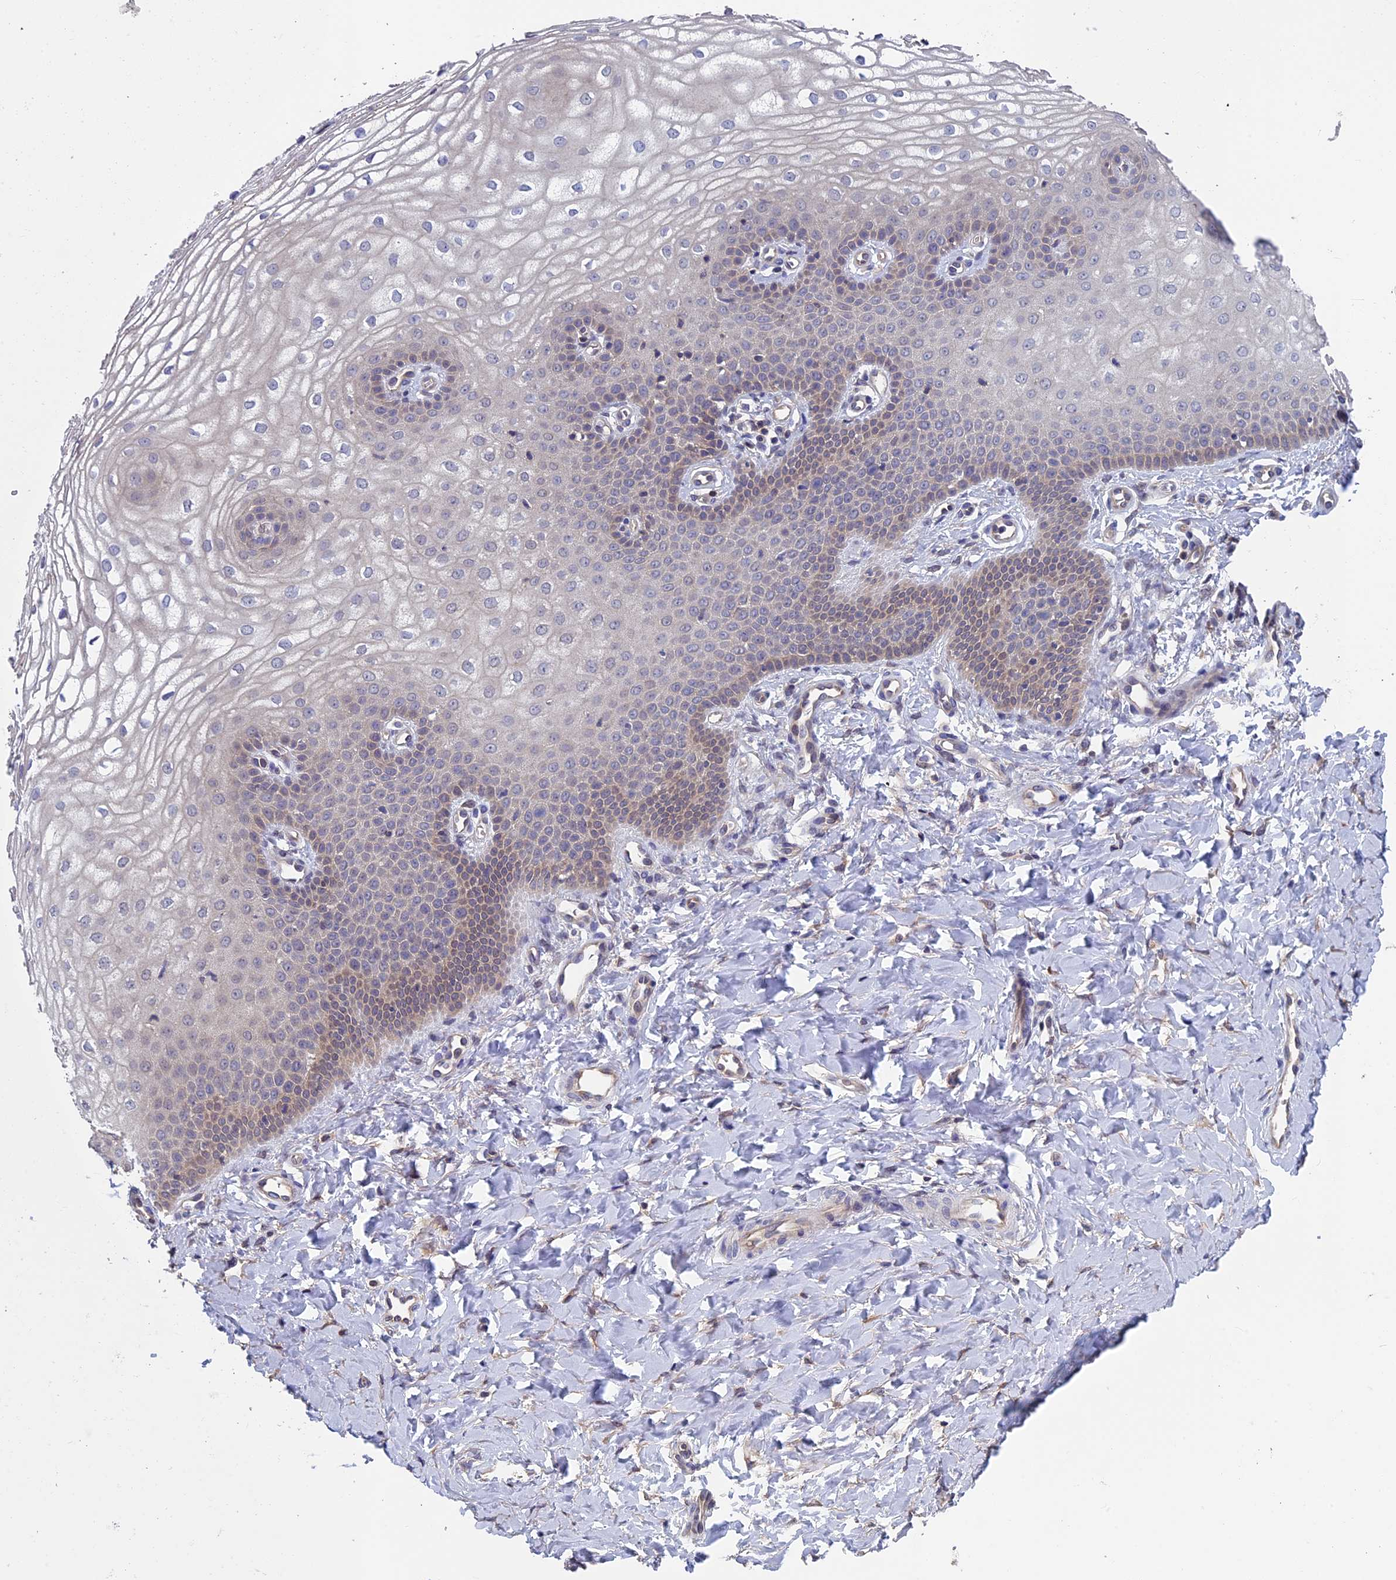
{"staining": {"intensity": "moderate", "quantity": "<25%", "location": "cytoplasmic/membranous,nuclear"}, "tissue": "vagina", "cell_type": "Squamous epithelial cells", "image_type": "normal", "snomed": [{"axis": "morphology", "description": "Normal tissue, NOS"}, {"axis": "topography", "description": "Vagina"}], "caption": "This is a photomicrograph of immunohistochemistry staining of unremarkable vagina, which shows moderate expression in the cytoplasmic/membranous,nuclear of squamous epithelial cells.", "gene": "LCMT1", "patient": {"sex": "female", "age": 68}}